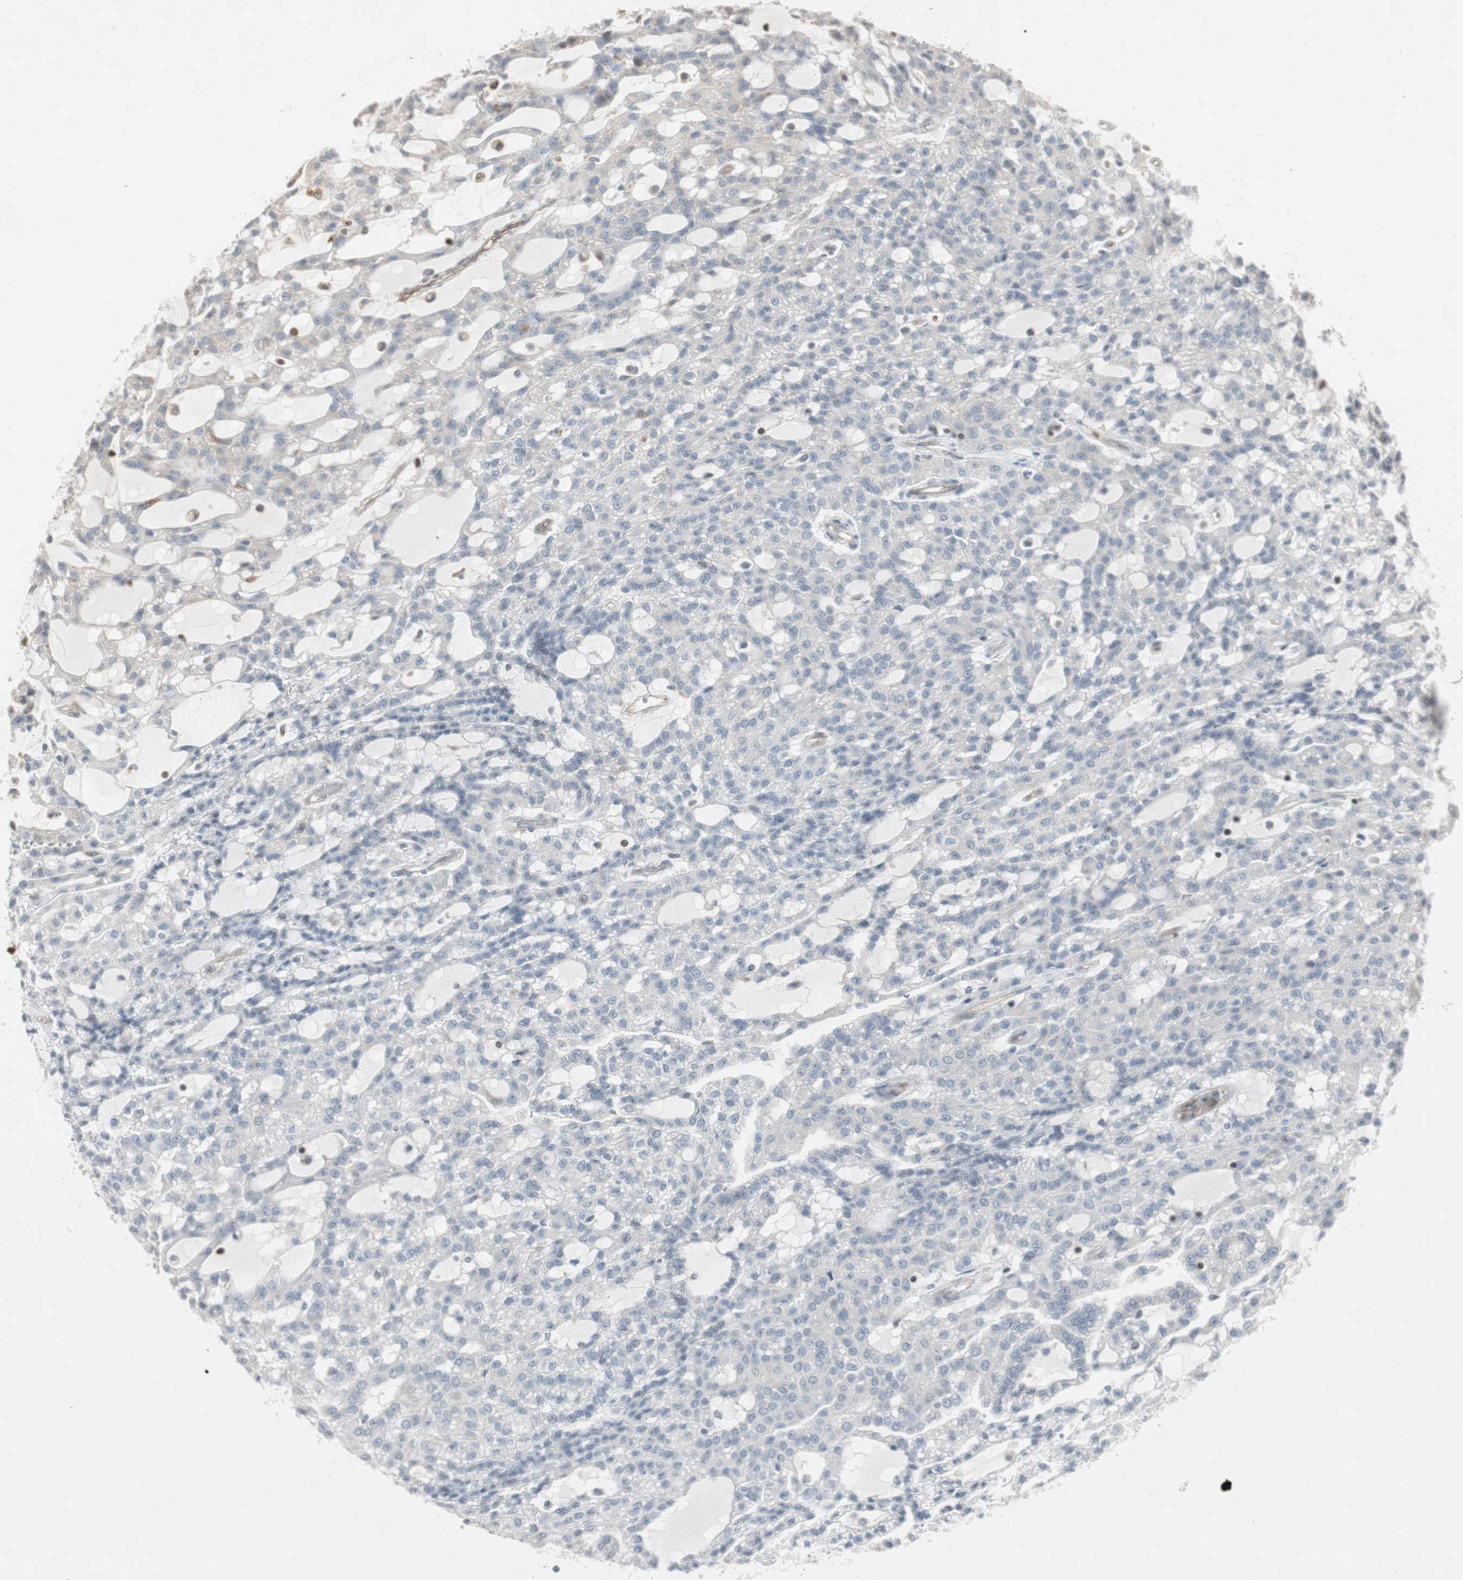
{"staining": {"intensity": "negative", "quantity": "none", "location": "none"}, "tissue": "renal cancer", "cell_type": "Tumor cells", "image_type": "cancer", "snomed": [{"axis": "morphology", "description": "Adenocarcinoma, NOS"}, {"axis": "topography", "description": "Kidney"}], "caption": "The image demonstrates no significant expression in tumor cells of adenocarcinoma (renal).", "gene": "ARHGEF1", "patient": {"sex": "male", "age": 63}}